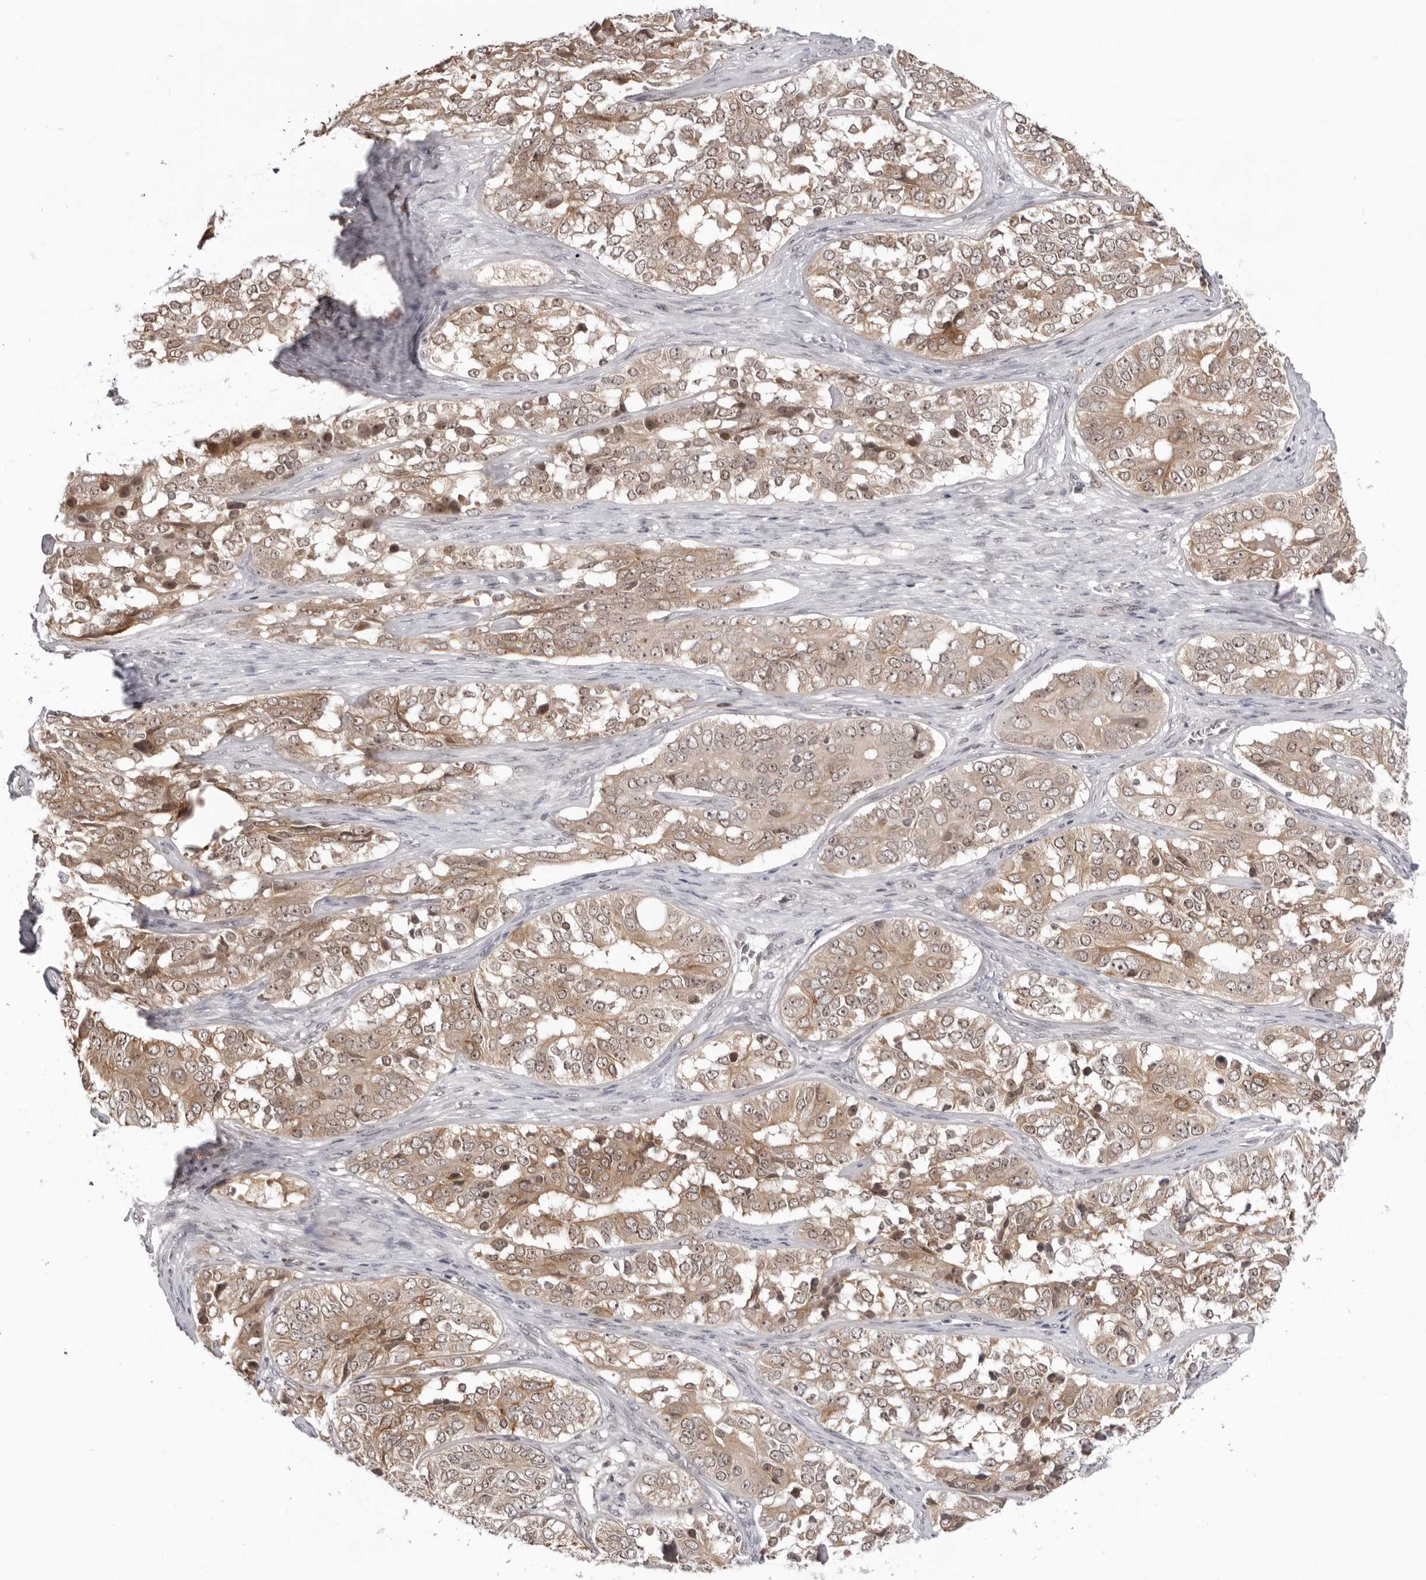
{"staining": {"intensity": "moderate", "quantity": ">75%", "location": "cytoplasmic/membranous"}, "tissue": "ovarian cancer", "cell_type": "Tumor cells", "image_type": "cancer", "snomed": [{"axis": "morphology", "description": "Carcinoma, endometroid"}, {"axis": "topography", "description": "Ovary"}], "caption": "Human ovarian endometroid carcinoma stained with a protein marker demonstrates moderate staining in tumor cells.", "gene": "EXOSC10", "patient": {"sex": "female", "age": 51}}